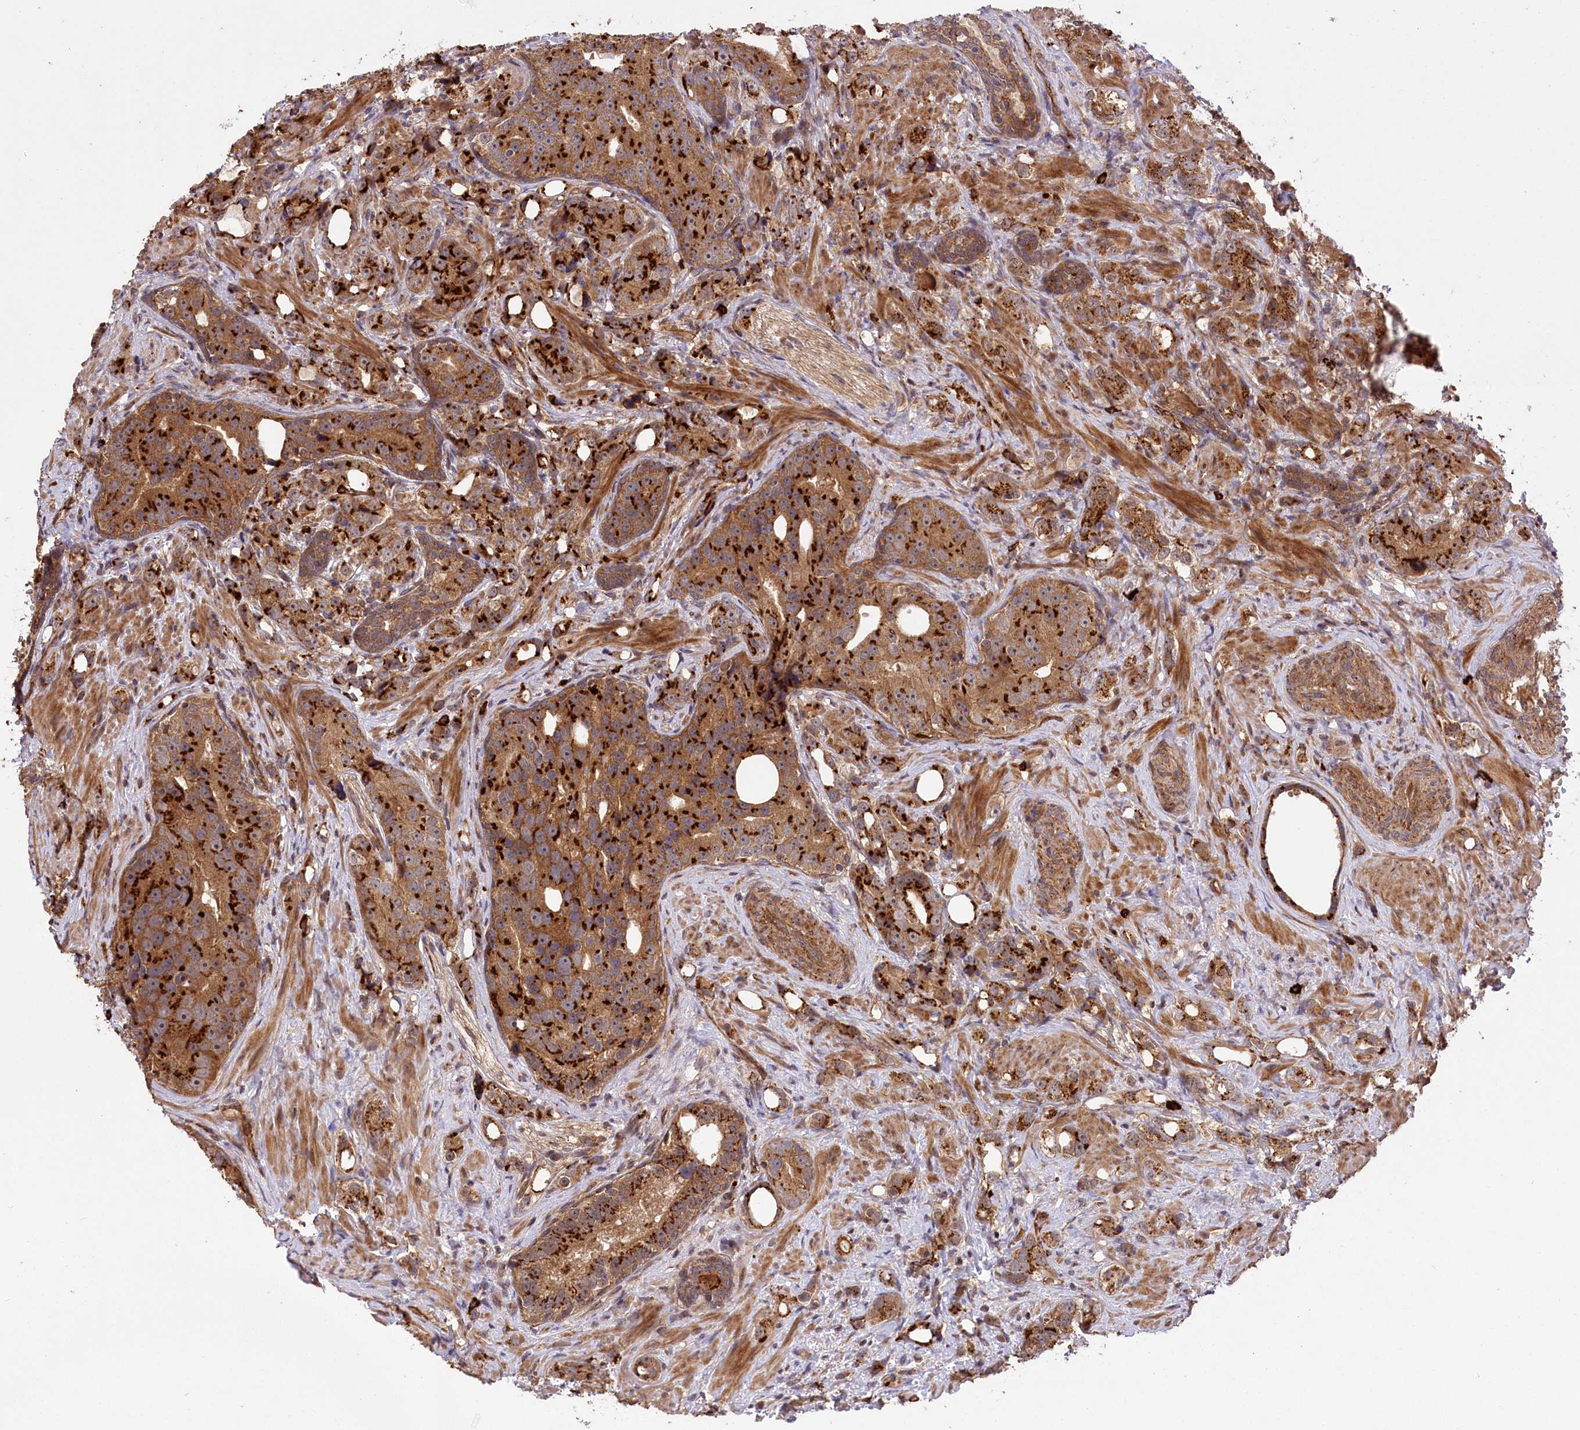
{"staining": {"intensity": "strong", "quantity": ">75%", "location": "cytoplasmic/membranous"}, "tissue": "prostate cancer", "cell_type": "Tumor cells", "image_type": "cancer", "snomed": [{"axis": "morphology", "description": "Adenocarcinoma, High grade"}, {"axis": "topography", "description": "Prostate"}], "caption": "Protein staining displays strong cytoplasmic/membranous expression in approximately >75% of tumor cells in prostate cancer (high-grade adenocarcinoma).", "gene": "CARD19", "patient": {"sex": "male", "age": 63}}